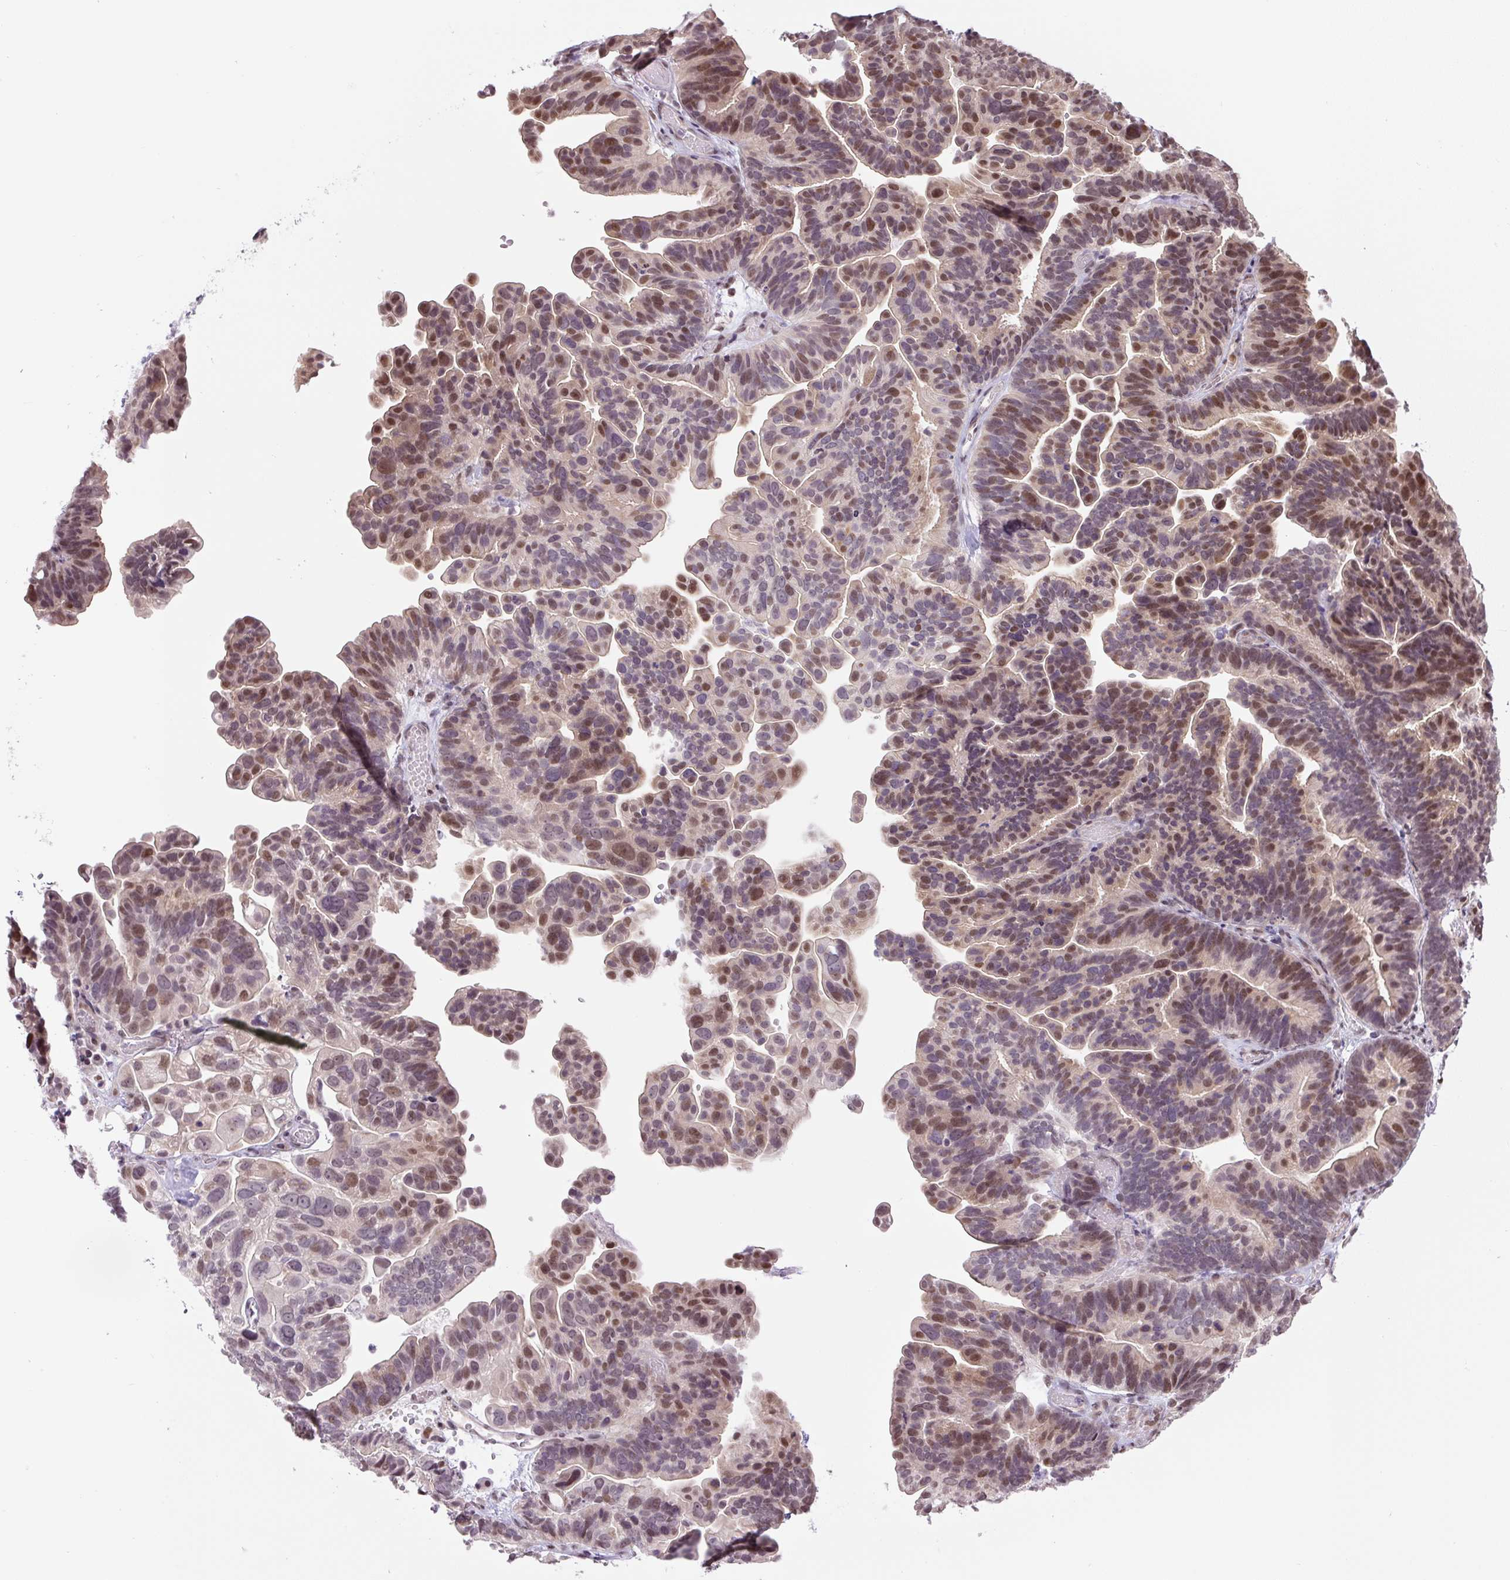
{"staining": {"intensity": "moderate", "quantity": "25%-75%", "location": "nuclear"}, "tissue": "ovarian cancer", "cell_type": "Tumor cells", "image_type": "cancer", "snomed": [{"axis": "morphology", "description": "Cystadenocarcinoma, serous, NOS"}, {"axis": "topography", "description": "Ovary"}], "caption": "Tumor cells display medium levels of moderate nuclear staining in approximately 25%-75% of cells in human ovarian cancer (serous cystadenocarcinoma).", "gene": "TCFL5", "patient": {"sex": "female", "age": 56}}